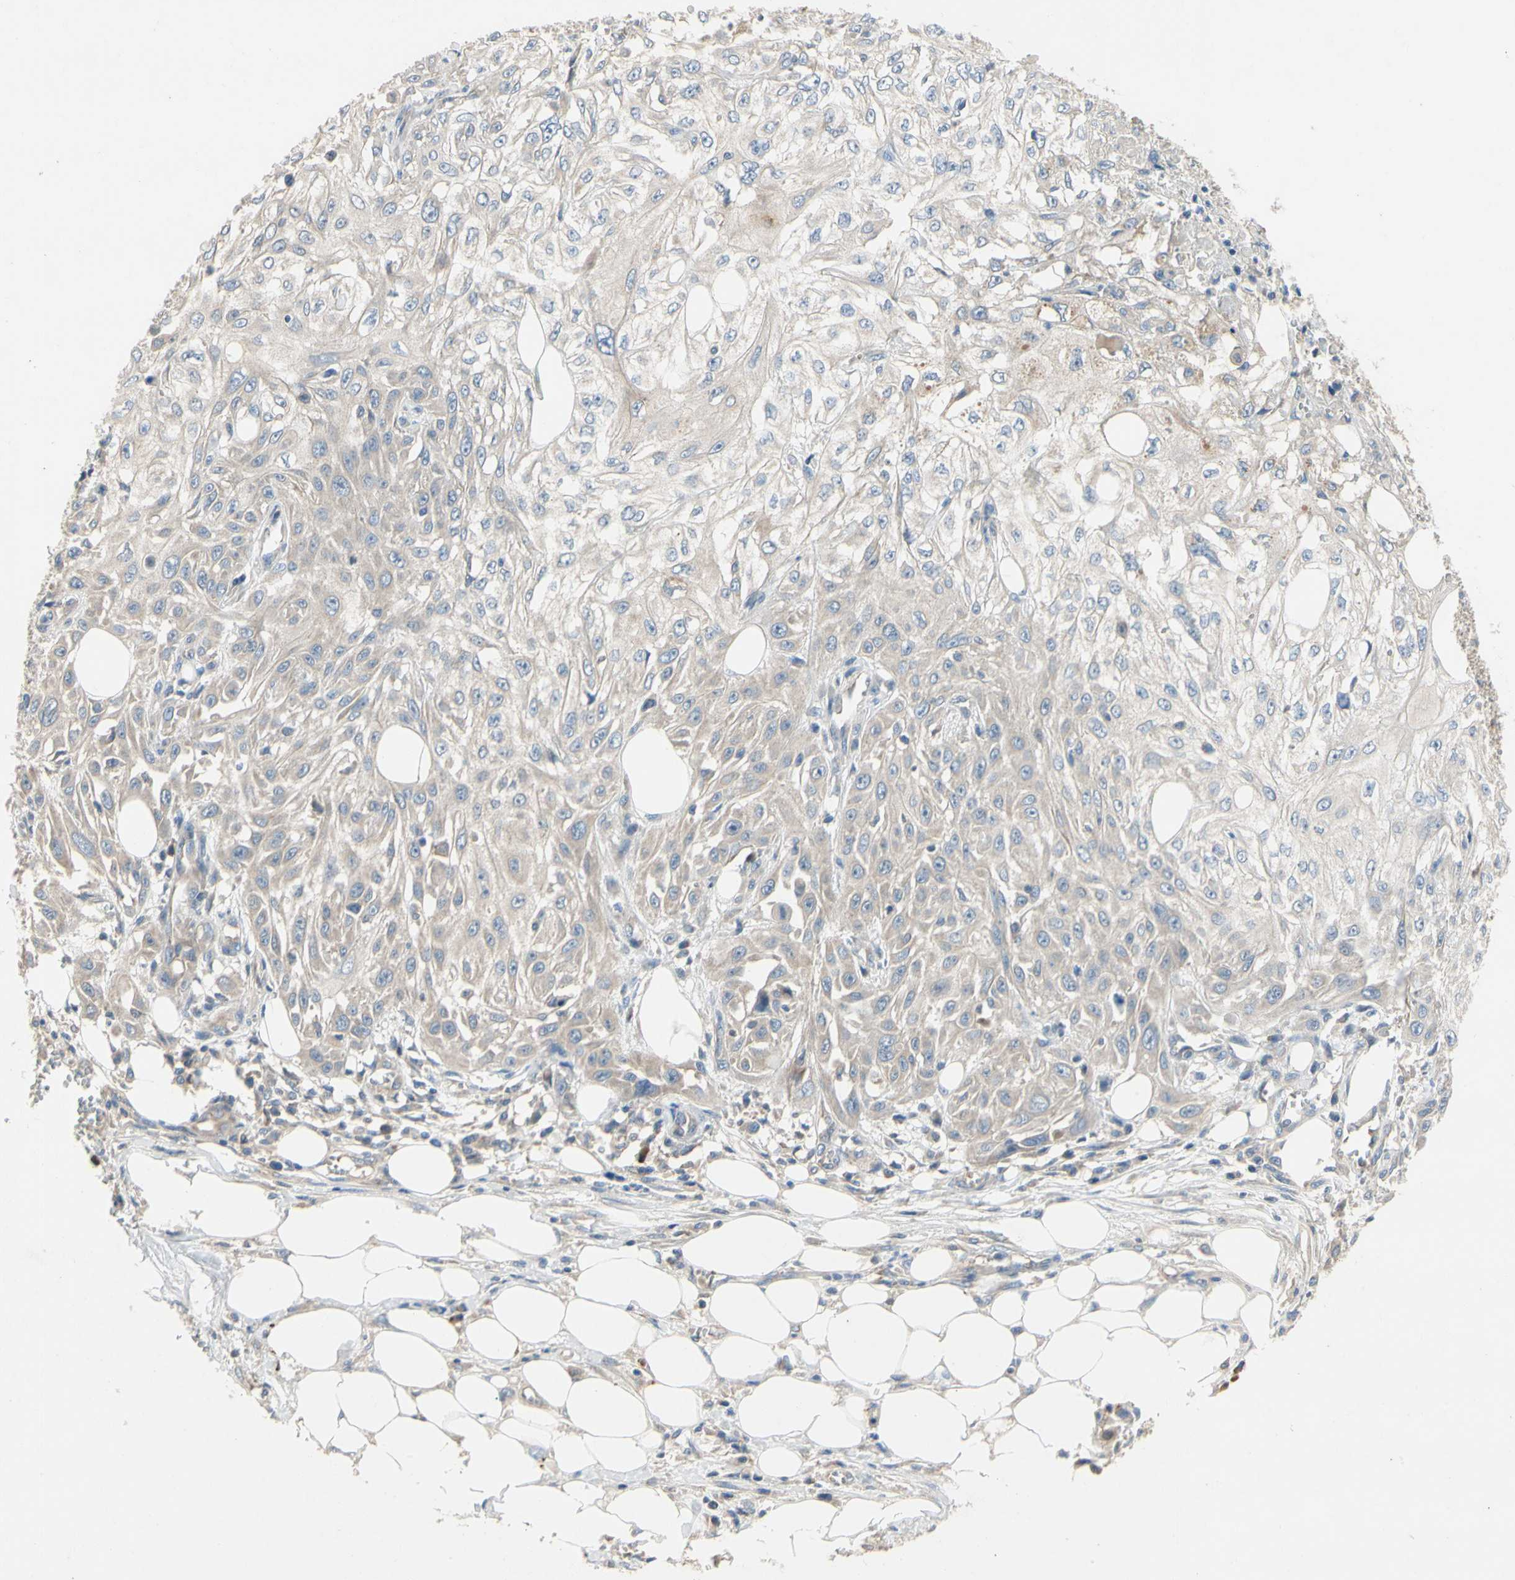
{"staining": {"intensity": "weak", "quantity": "<25%", "location": "cytoplasmic/membranous"}, "tissue": "skin cancer", "cell_type": "Tumor cells", "image_type": "cancer", "snomed": [{"axis": "morphology", "description": "Squamous cell carcinoma, NOS"}, {"axis": "topography", "description": "Skin"}], "caption": "Immunohistochemistry (IHC) image of neoplastic tissue: skin cancer stained with DAB displays no significant protein expression in tumor cells. (DAB (3,3'-diaminobenzidine) IHC visualized using brightfield microscopy, high magnification).", "gene": "KLHDC8B", "patient": {"sex": "male", "age": 75}}